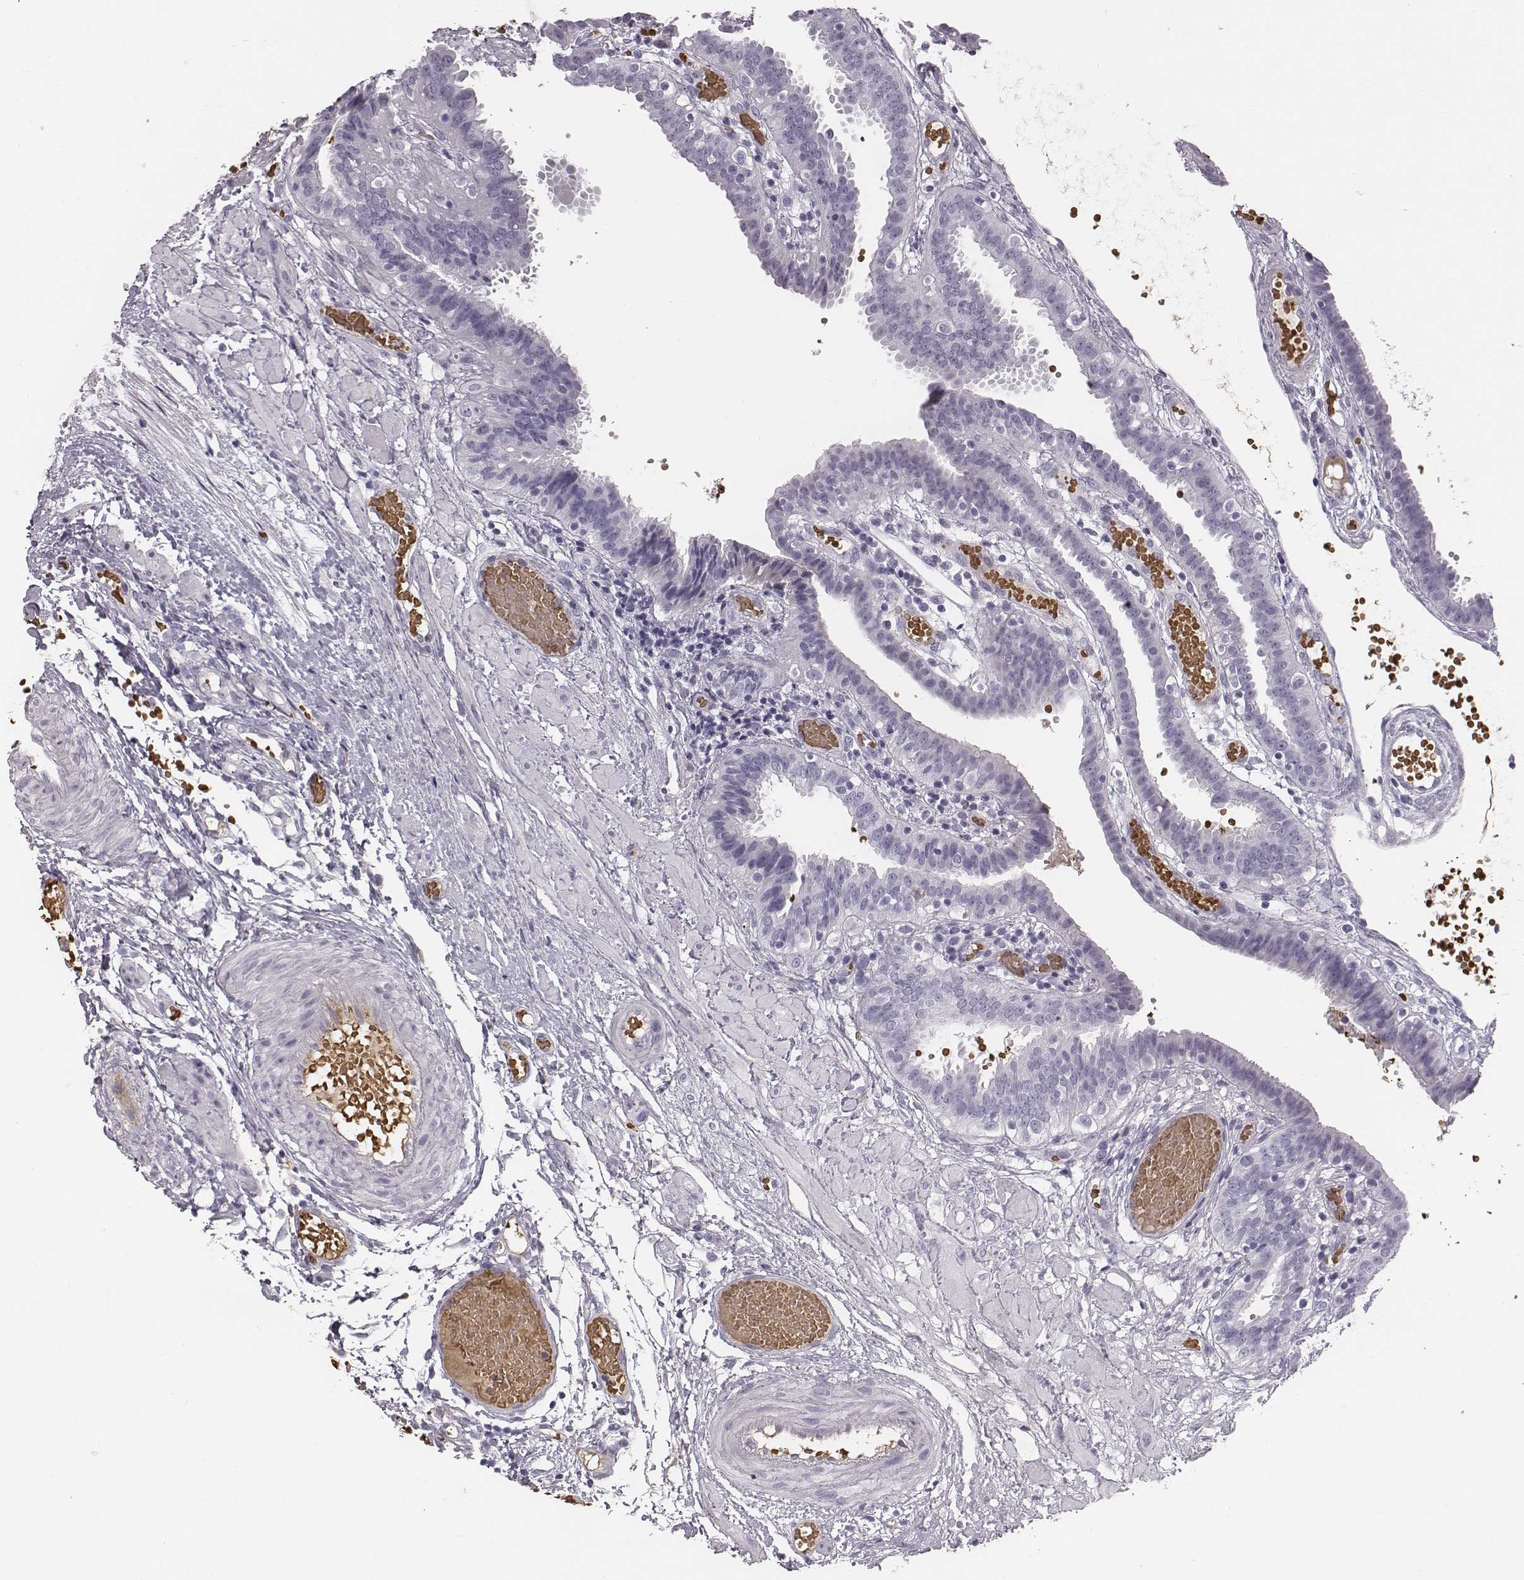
{"staining": {"intensity": "negative", "quantity": "none", "location": "none"}, "tissue": "fallopian tube", "cell_type": "Glandular cells", "image_type": "normal", "snomed": [{"axis": "morphology", "description": "Normal tissue, NOS"}, {"axis": "topography", "description": "Fallopian tube"}], "caption": "Protein analysis of unremarkable fallopian tube demonstrates no significant staining in glandular cells.", "gene": "HBZ", "patient": {"sex": "female", "age": 37}}